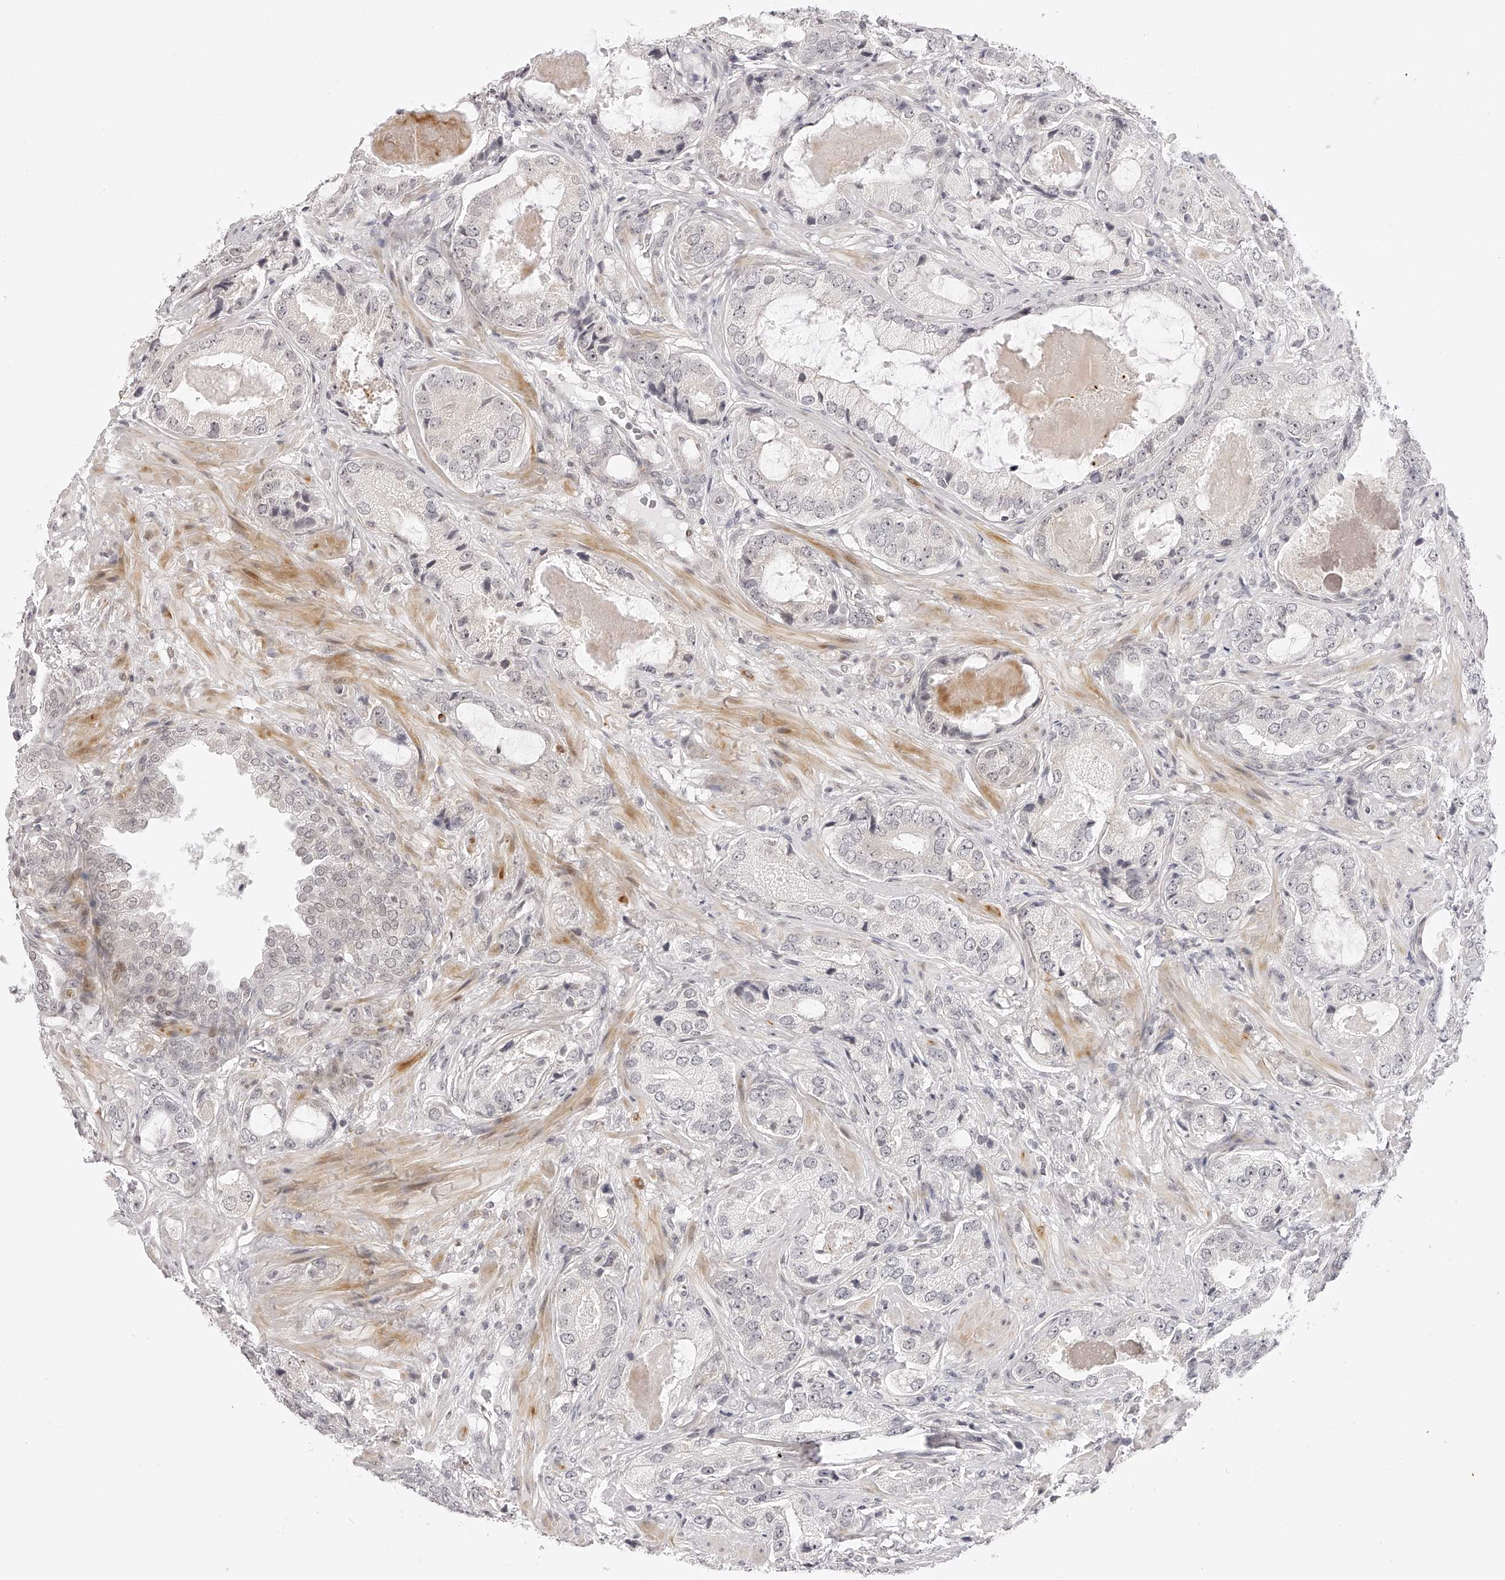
{"staining": {"intensity": "negative", "quantity": "none", "location": "none"}, "tissue": "prostate cancer", "cell_type": "Tumor cells", "image_type": "cancer", "snomed": [{"axis": "morphology", "description": "Normal tissue, NOS"}, {"axis": "morphology", "description": "Adenocarcinoma, High grade"}, {"axis": "topography", "description": "Prostate"}, {"axis": "topography", "description": "Peripheral nerve tissue"}], "caption": "This is an immunohistochemistry (IHC) image of prostate cancer. There is no expression in tumor cells.", "gene": "PLEKHG1", "patient": {"sex": "male", "age": 59}}